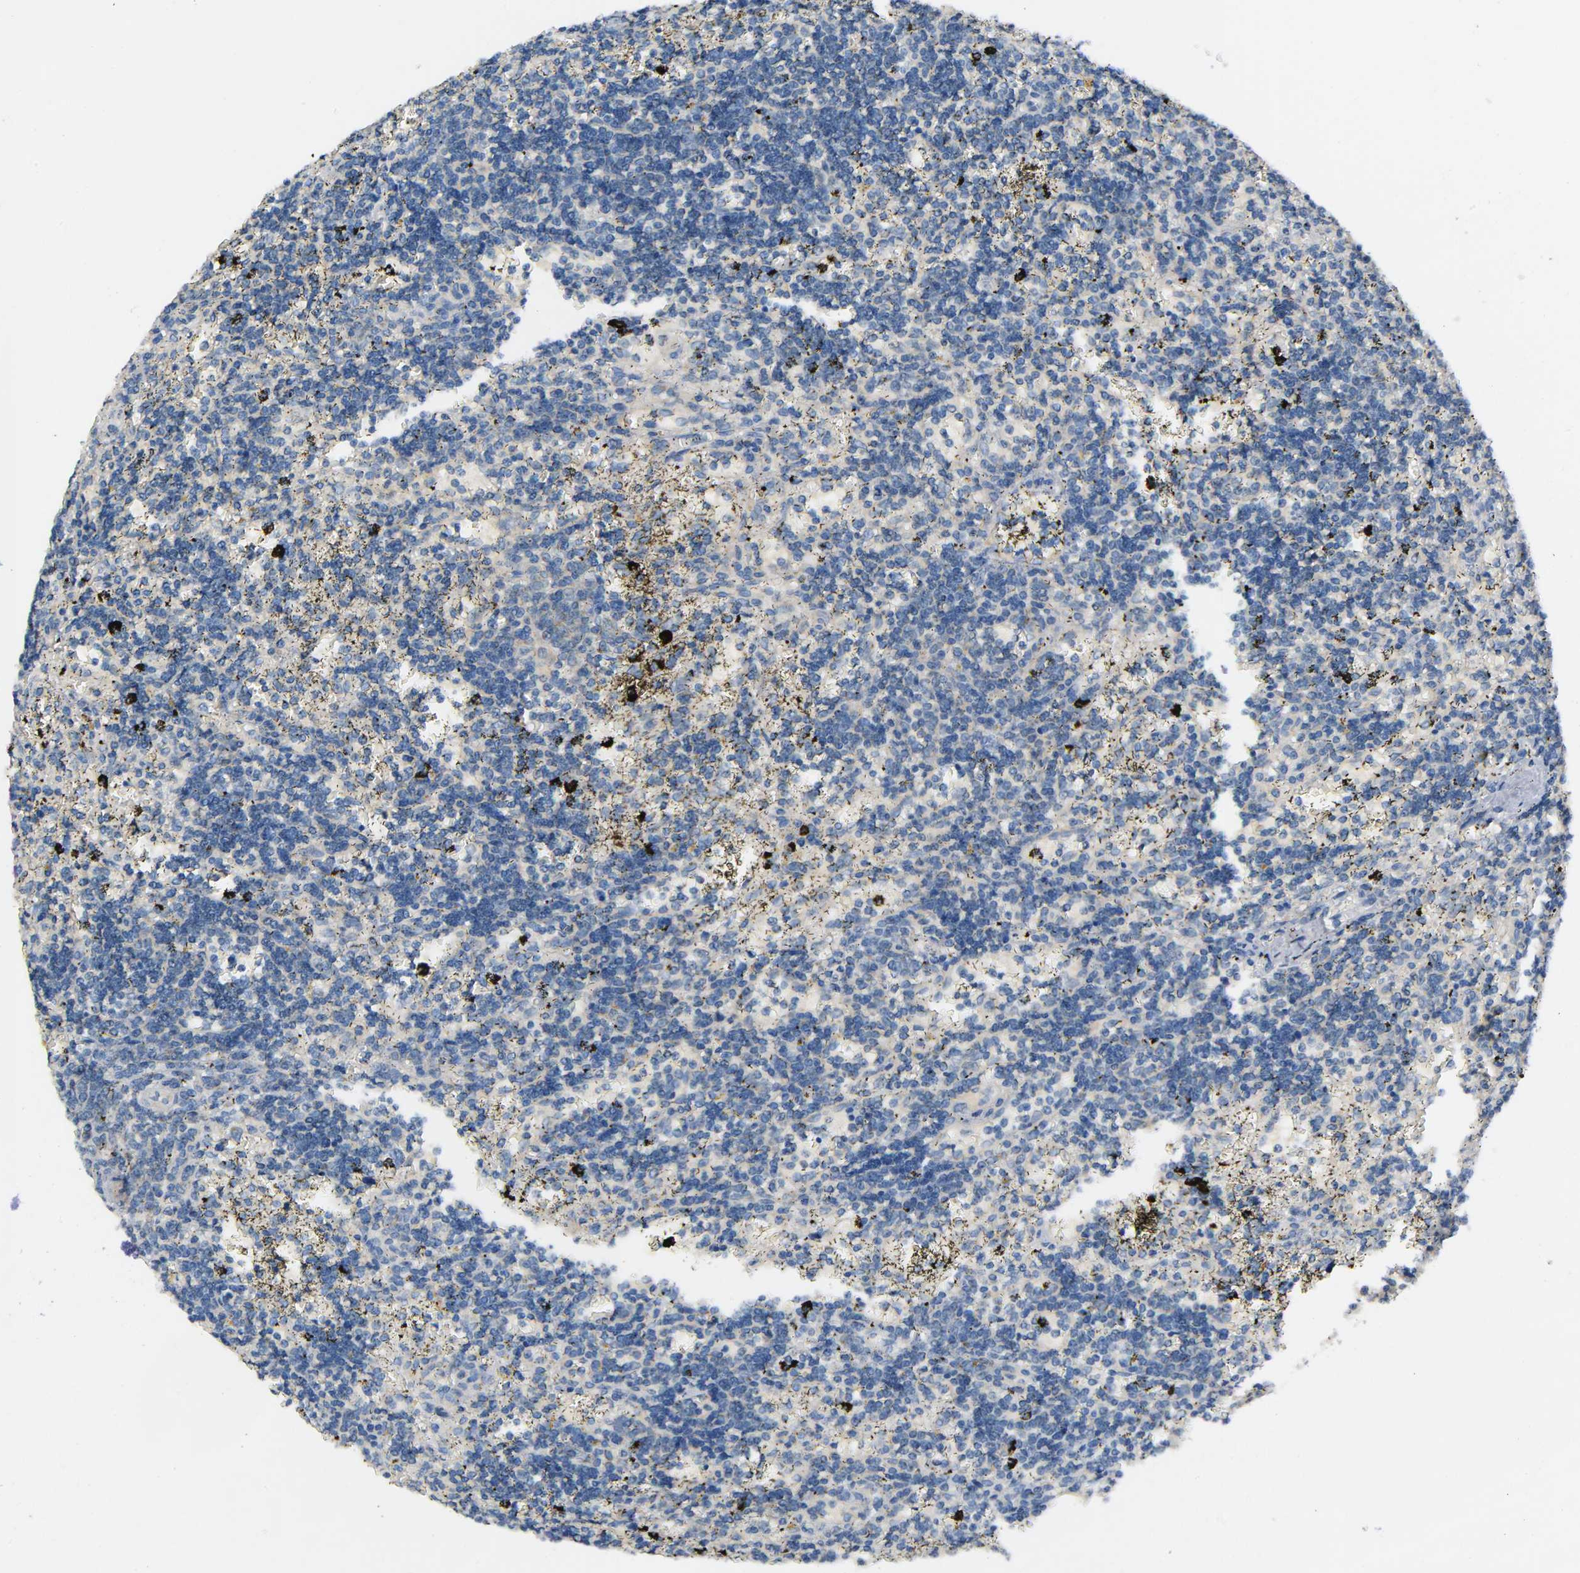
{"staining": {"intensity": "negative", "quantity": "none", "location": "none"}, "tissue": "lymphoma", "cell_type": "Tumor cells", "image_type": "cancer", "snomed": [{"axis": "morphology", "description": "Malignant lymphoma, non-Hodgkin's type, Low grade"}, {"axis": "topography", "description": "Spleen"}], "caption": "Lymphoma was stained to show a protein in brown. There is no significant expression in tumor cells. Brightfield microscopy of IHC stained with DAB (brown) and hematoxylin (blue), captured at high magnification.", "gene": "IKBKB", "patient": {"sex": "male", "age": 60}}